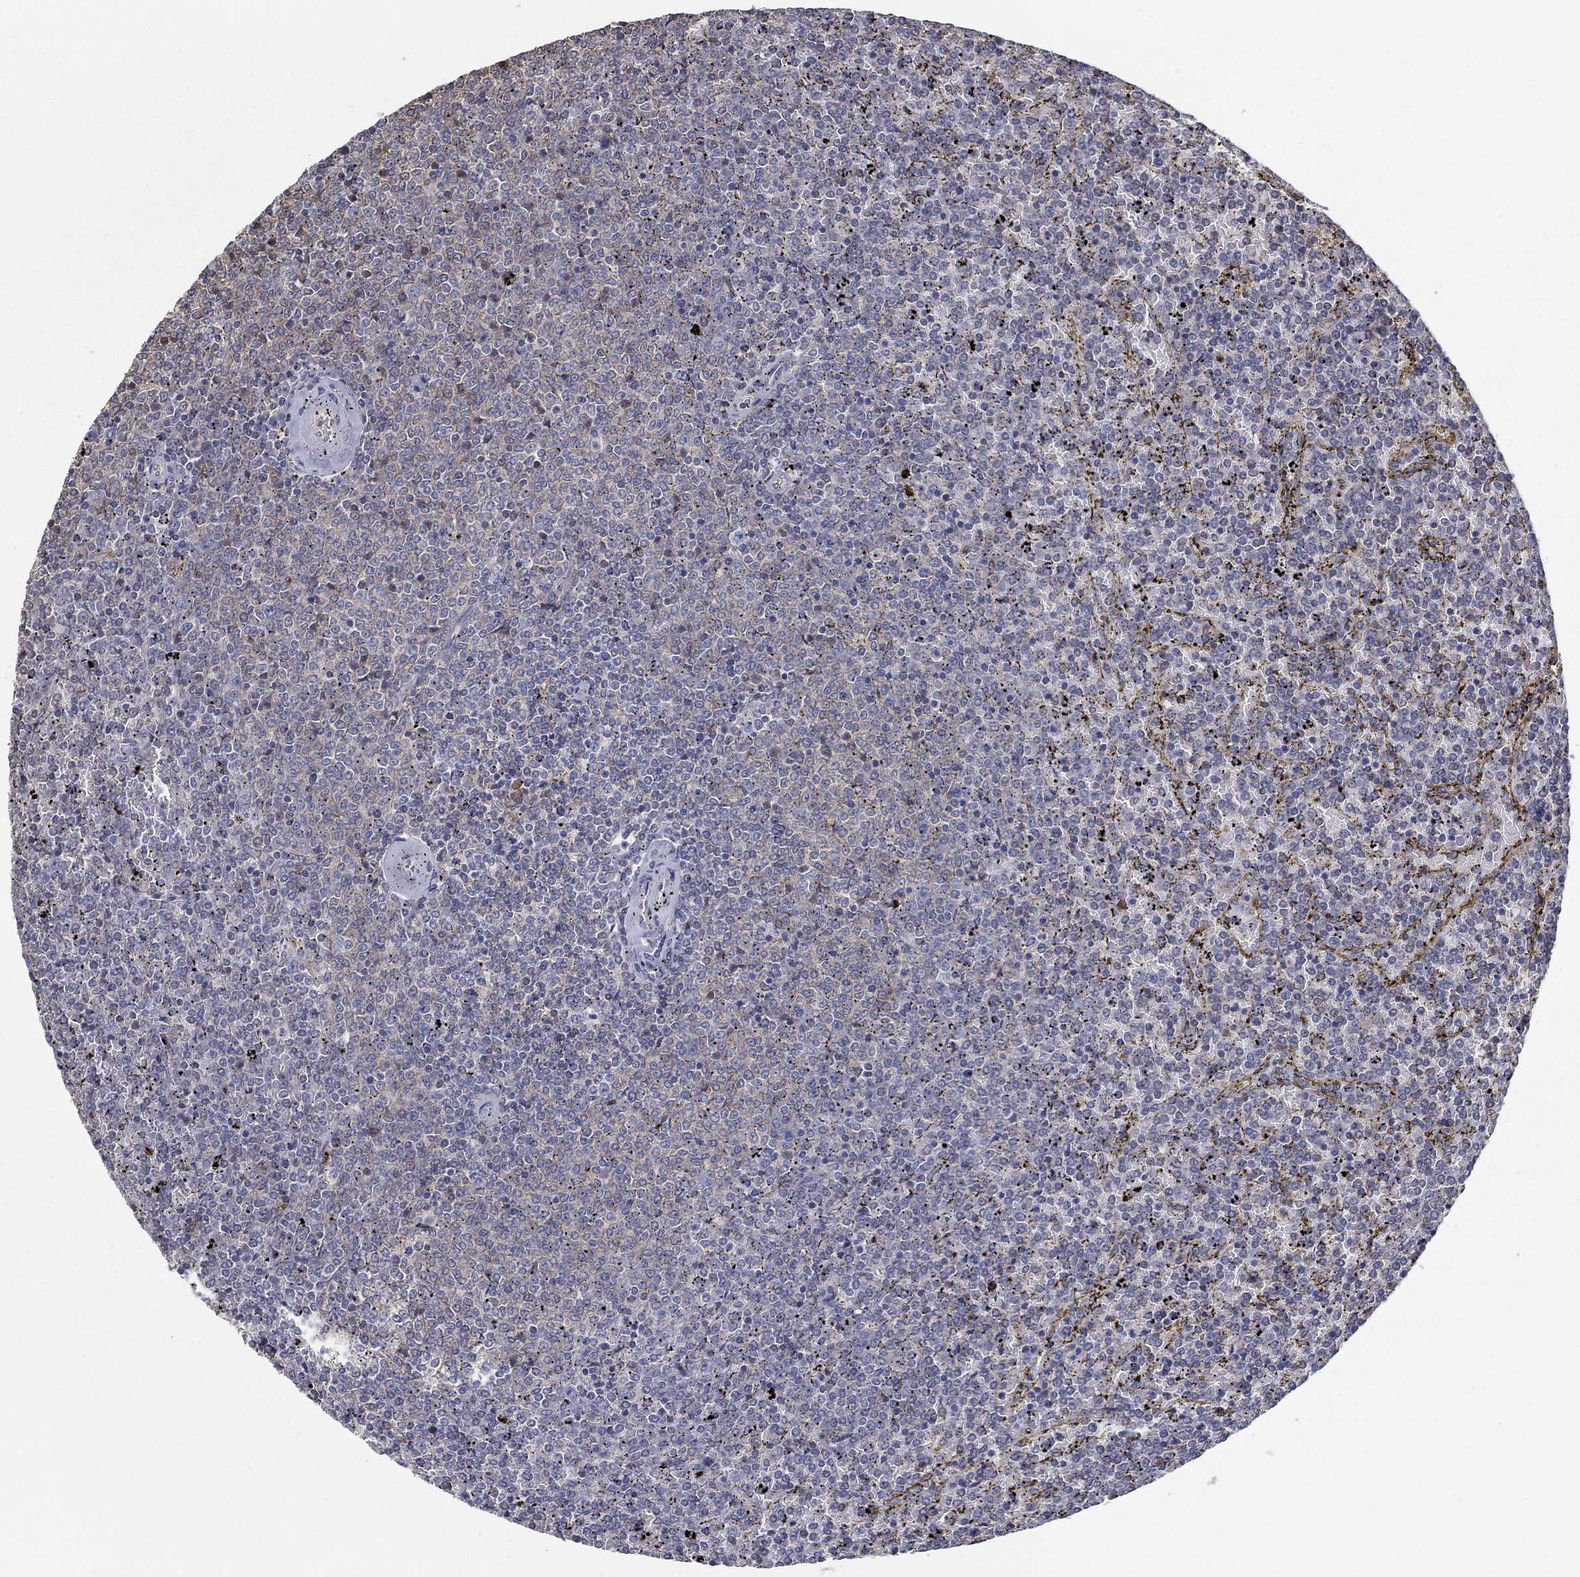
{"staining": {"intensity": "negative", "quantity": "none", "location": "none"}, "tissue": "lymphoma", "cell_type": "Tumor cells", "image_type": "cancer", "snomed": [{"axis": "morphology", "description": "Malignant lymphoma, non-Hodgkin's type, Low grade"}, {"axis": "topography", "description": "Spleen"}], "caption": "Protein analysis of malignant lymphoma, non-Hodgkin's type (low-grade) shows no significant positivity in tumor cells. The staining was performed using DAB (3,3'-diaminobenzidine) to visualize the protein expression in brown, while the nuclei were stained in blue with hematoxylin (Magnification: 20x).", "gene": "IL10", "patient": {"sex": "female", "age": 77}}